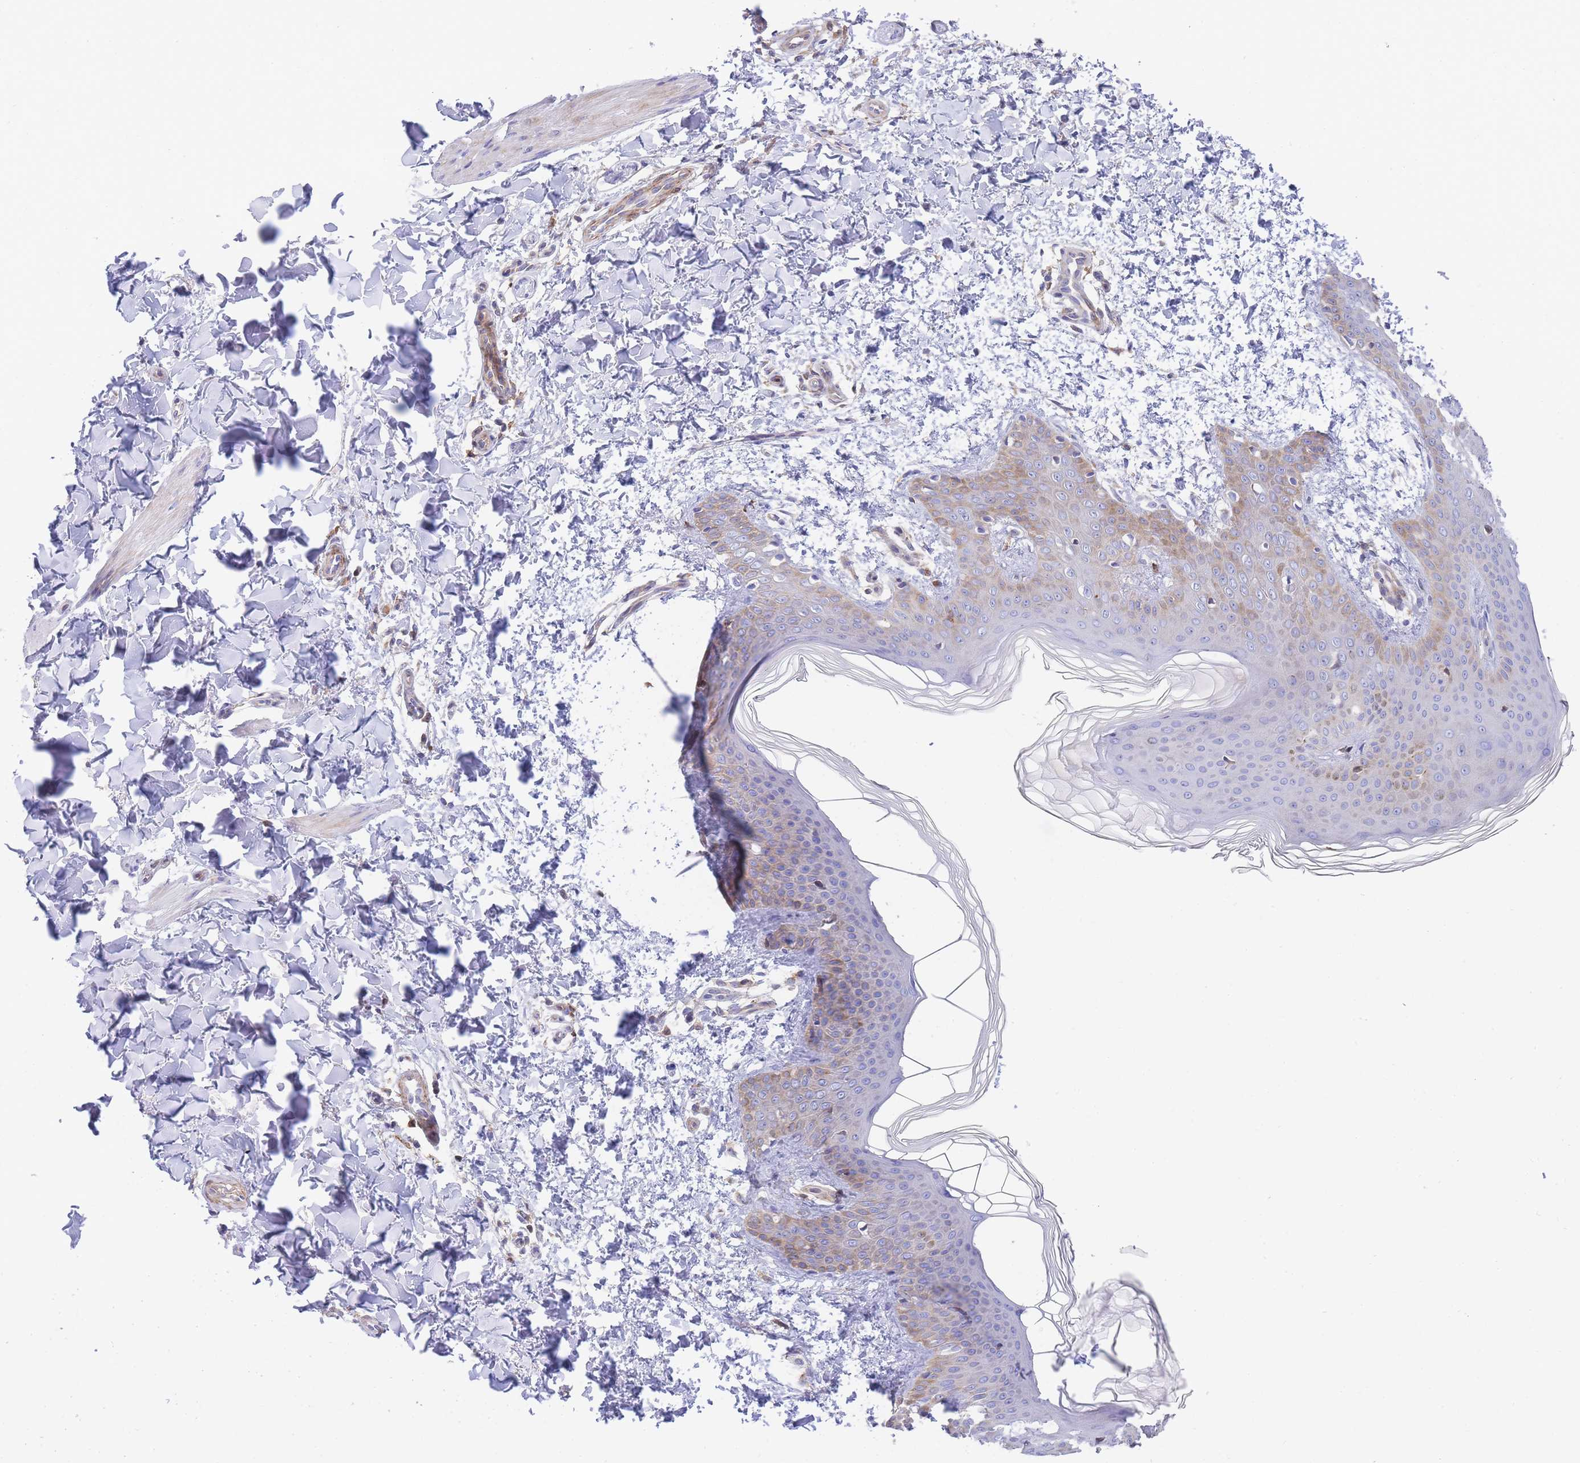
{"staining": {"intensity": "negative", "quantity": "none", "location": "none"}, "tissue": "skin", "cell_type": "Fibroblasts", "image_type": "normal", "snomed": [{"axis": "morphology", "description": "Normal tissue, NOS"}, {"axis": "topography", "description": "Skin"}], "caption": "Immunohistochemical staining of normal skin demonstrates no significant expression in fibroblasts. (DAB immunohistochemistry visualized using brightfield microscopy, high magnification).", "gene": "FBN3", "patient": {"sex": "male", "age": 36}}